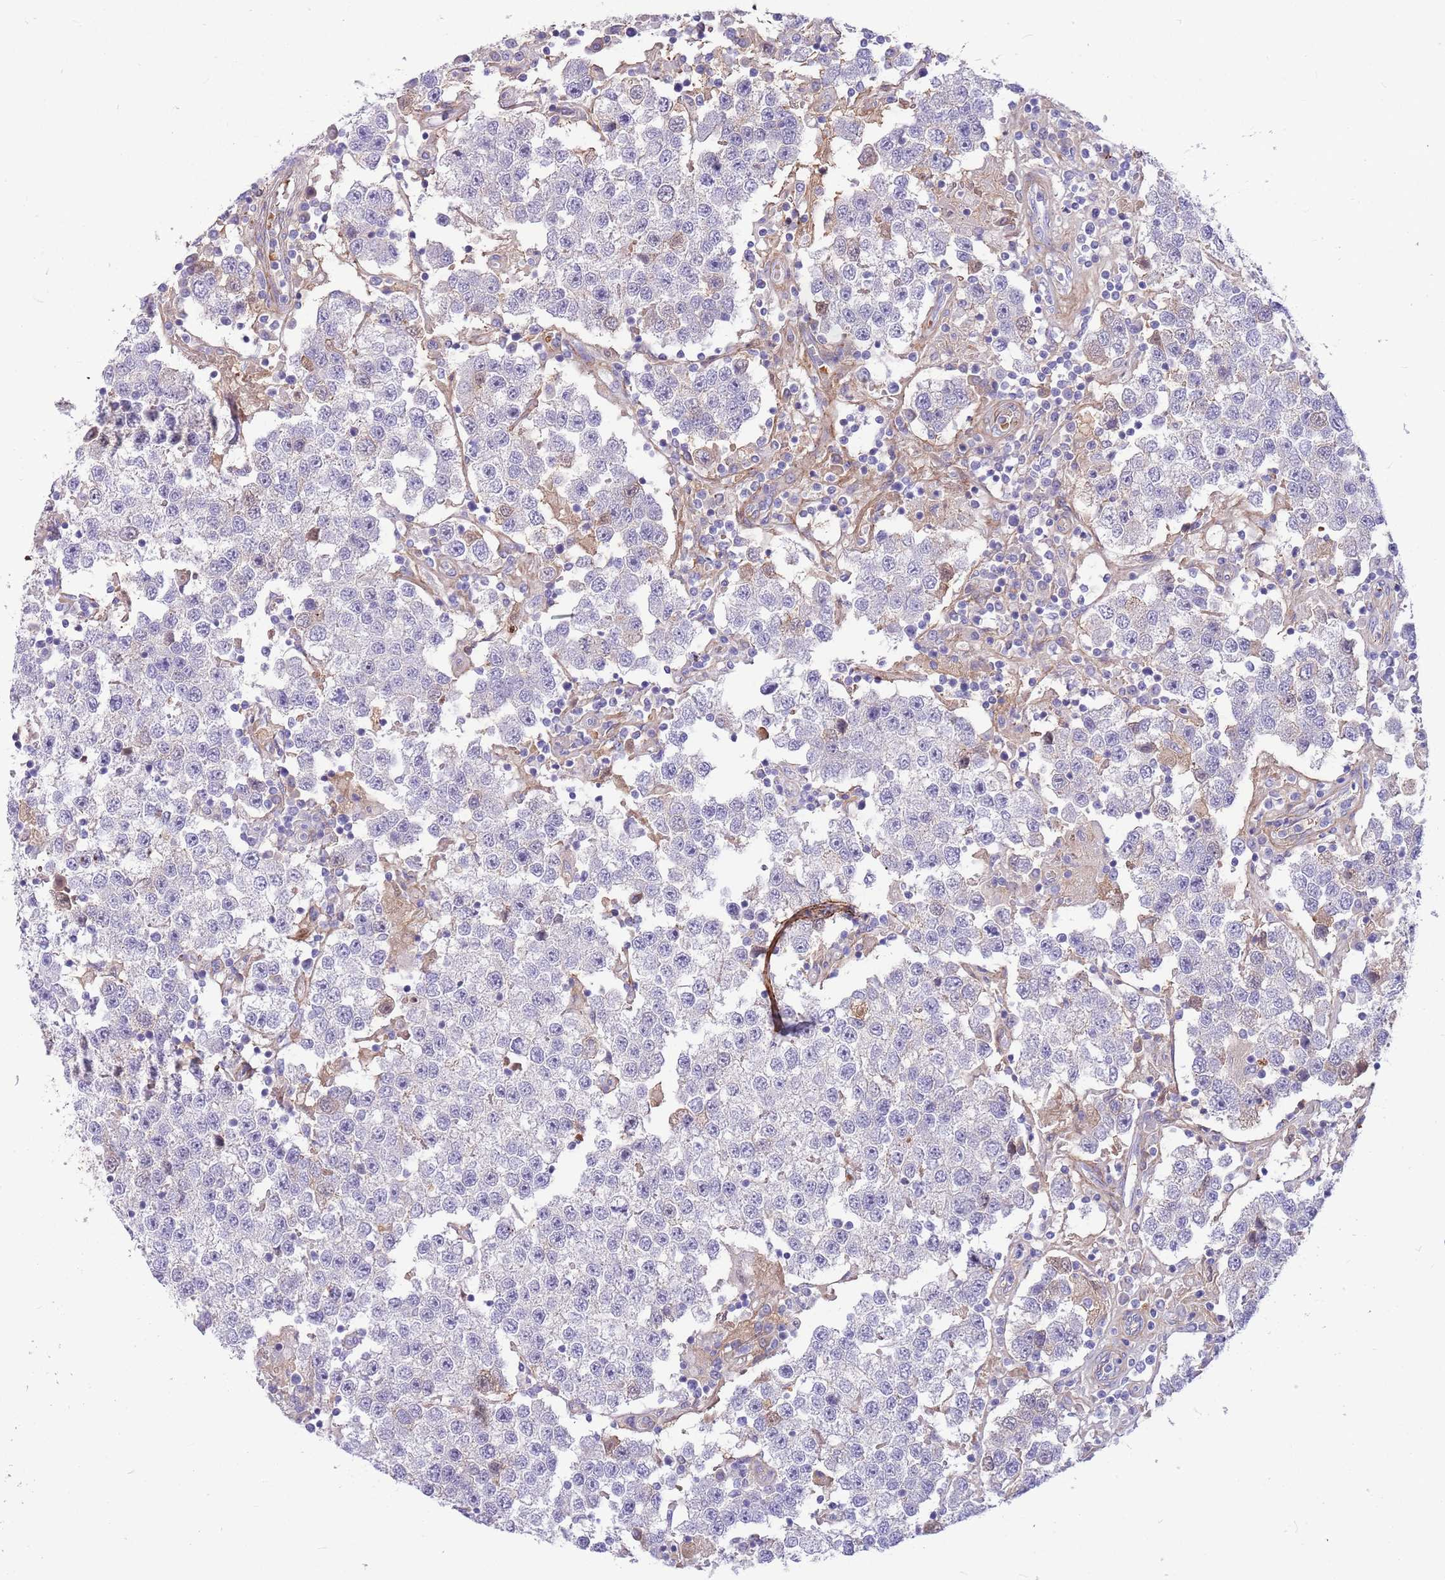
{"staining": {"intensity": "negative", "quantity": "none", "location": "none"}, "tissue": "testis cancer", "cell_type": "Tumor cells", "image_type": "cancer", "snomed": [{"axis": "morphology", "description": "Seminoma, NOS"}, {"axis": "topography", "description": "Testis"}], "caption": "There is no significant expression in tumor cells of testis cancer.", "gene": "LEPROTL1", "patient": {"sex": "male", "age": 37}}